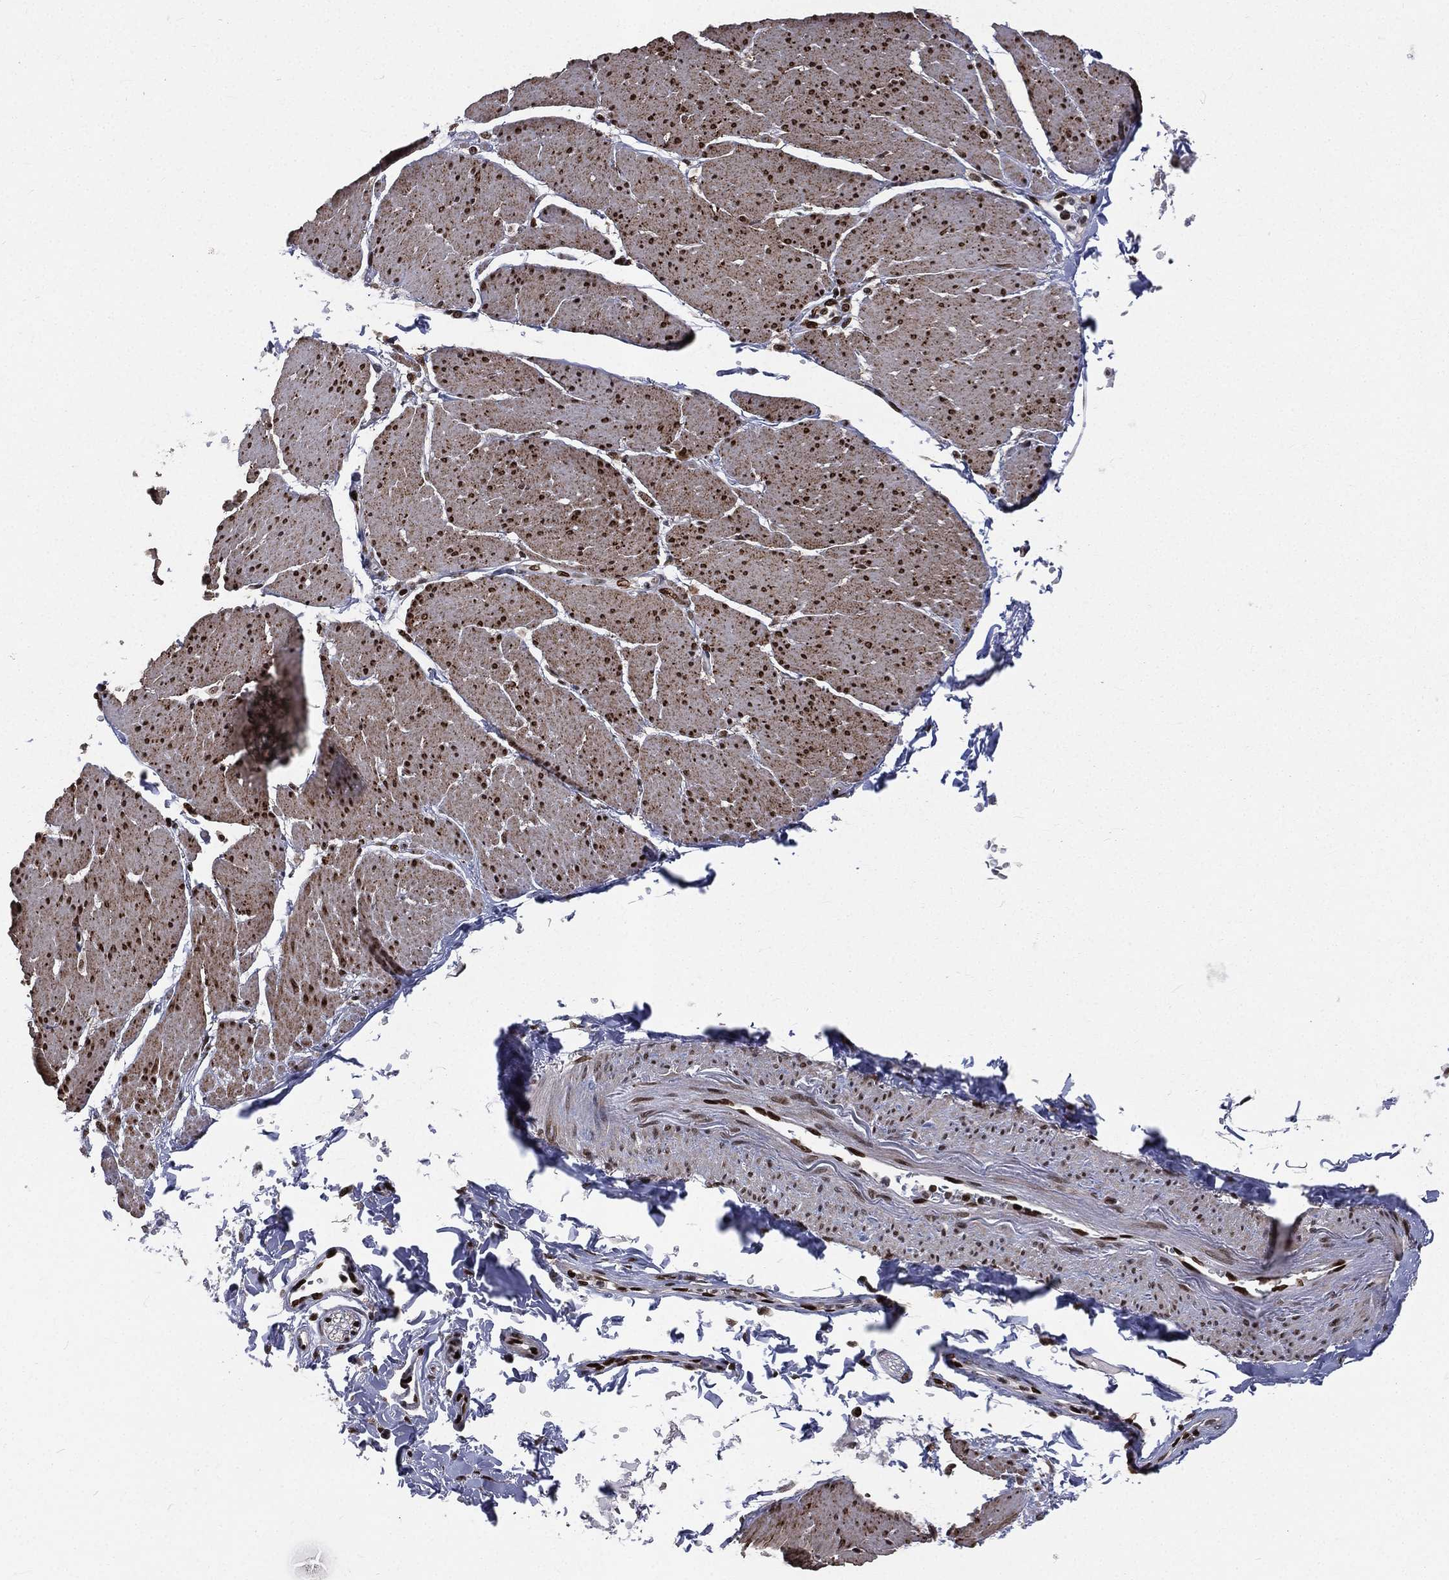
{"staining": {"intensity": "moderate", "quantity": ">75%", "location": "nuclear"}, "tissue": "smooth muscle", "cell_type": "Smooth muscle cells", "image_type": "normal", "snomed": [{"axis": "morphology", "description": "Normal tissue, NOS"}, {"axis": "topography", "description": "Smooth muscle"}, {"axis": "topography", "description": "Anal"}], "caption": "A photomicrograph showing moderate nuclear expression in approximately >75% of smooth muscle cells in normal smooth muscle, as visualized by brown immunohistochemical staining.", "gene": "POLB", "patient": {"sex": "male", "age": 83}}